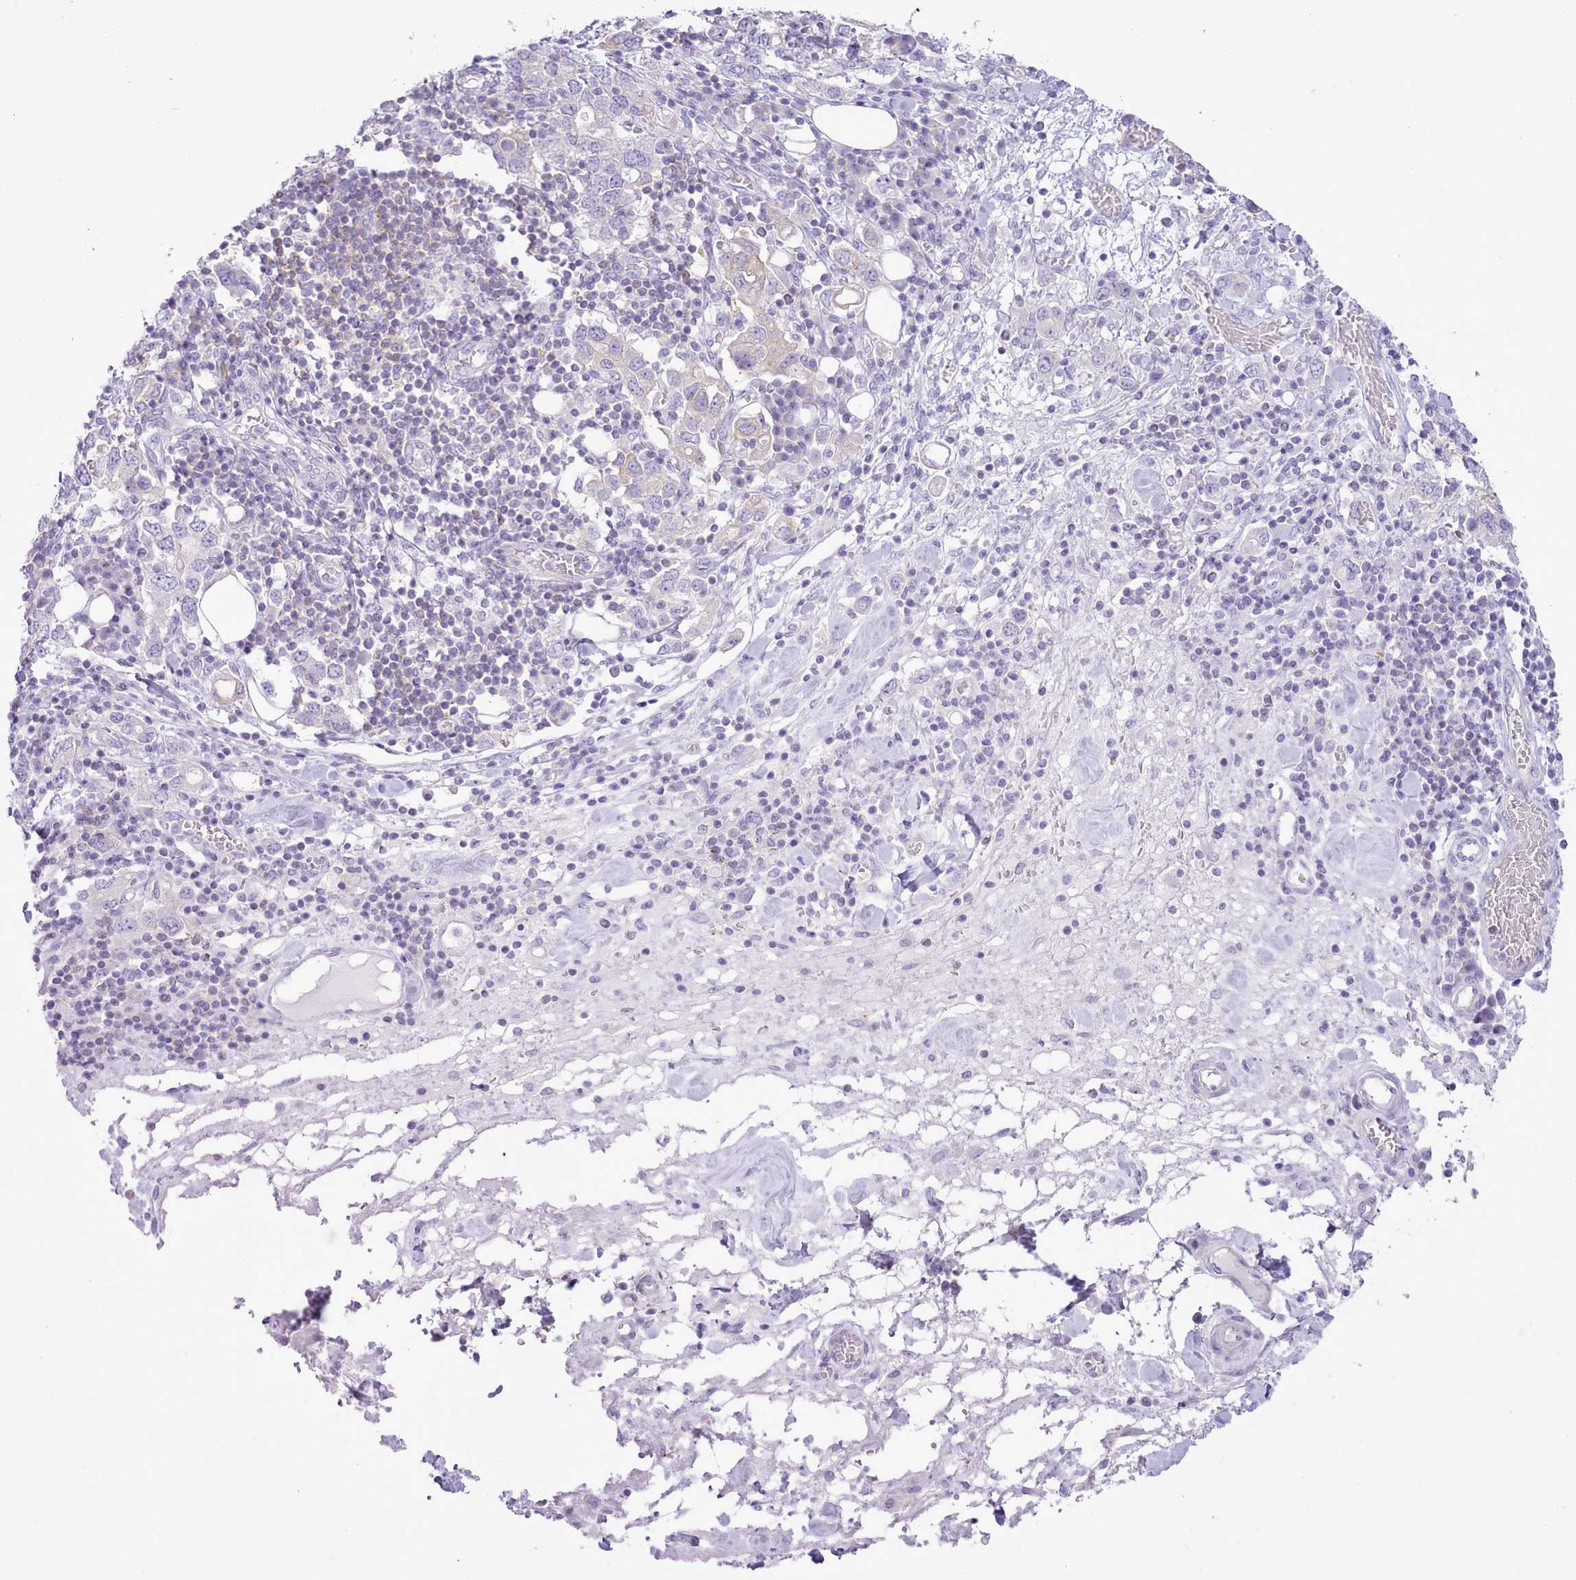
{"staining": {"intensity": "negative", "quantity": "none", "location": "none"}, "tissue": "stomach cancer", "cell_type": "Tumor cells", "image_type": "cancer", "snomed": [{"axis": "morphology", "description": "Adenocarcinoma, NOS"}, {"axis": "topography", "description": "Stomach, upper"}, {"axis": "topography", "description": "Stomach"}], "caption": "This is an immunohistochemistry micrograph of human stomach cancer. There is no expression in tumor cells.", "gene": "MDFI", "patient": {"sex": "male", "age": 62}}